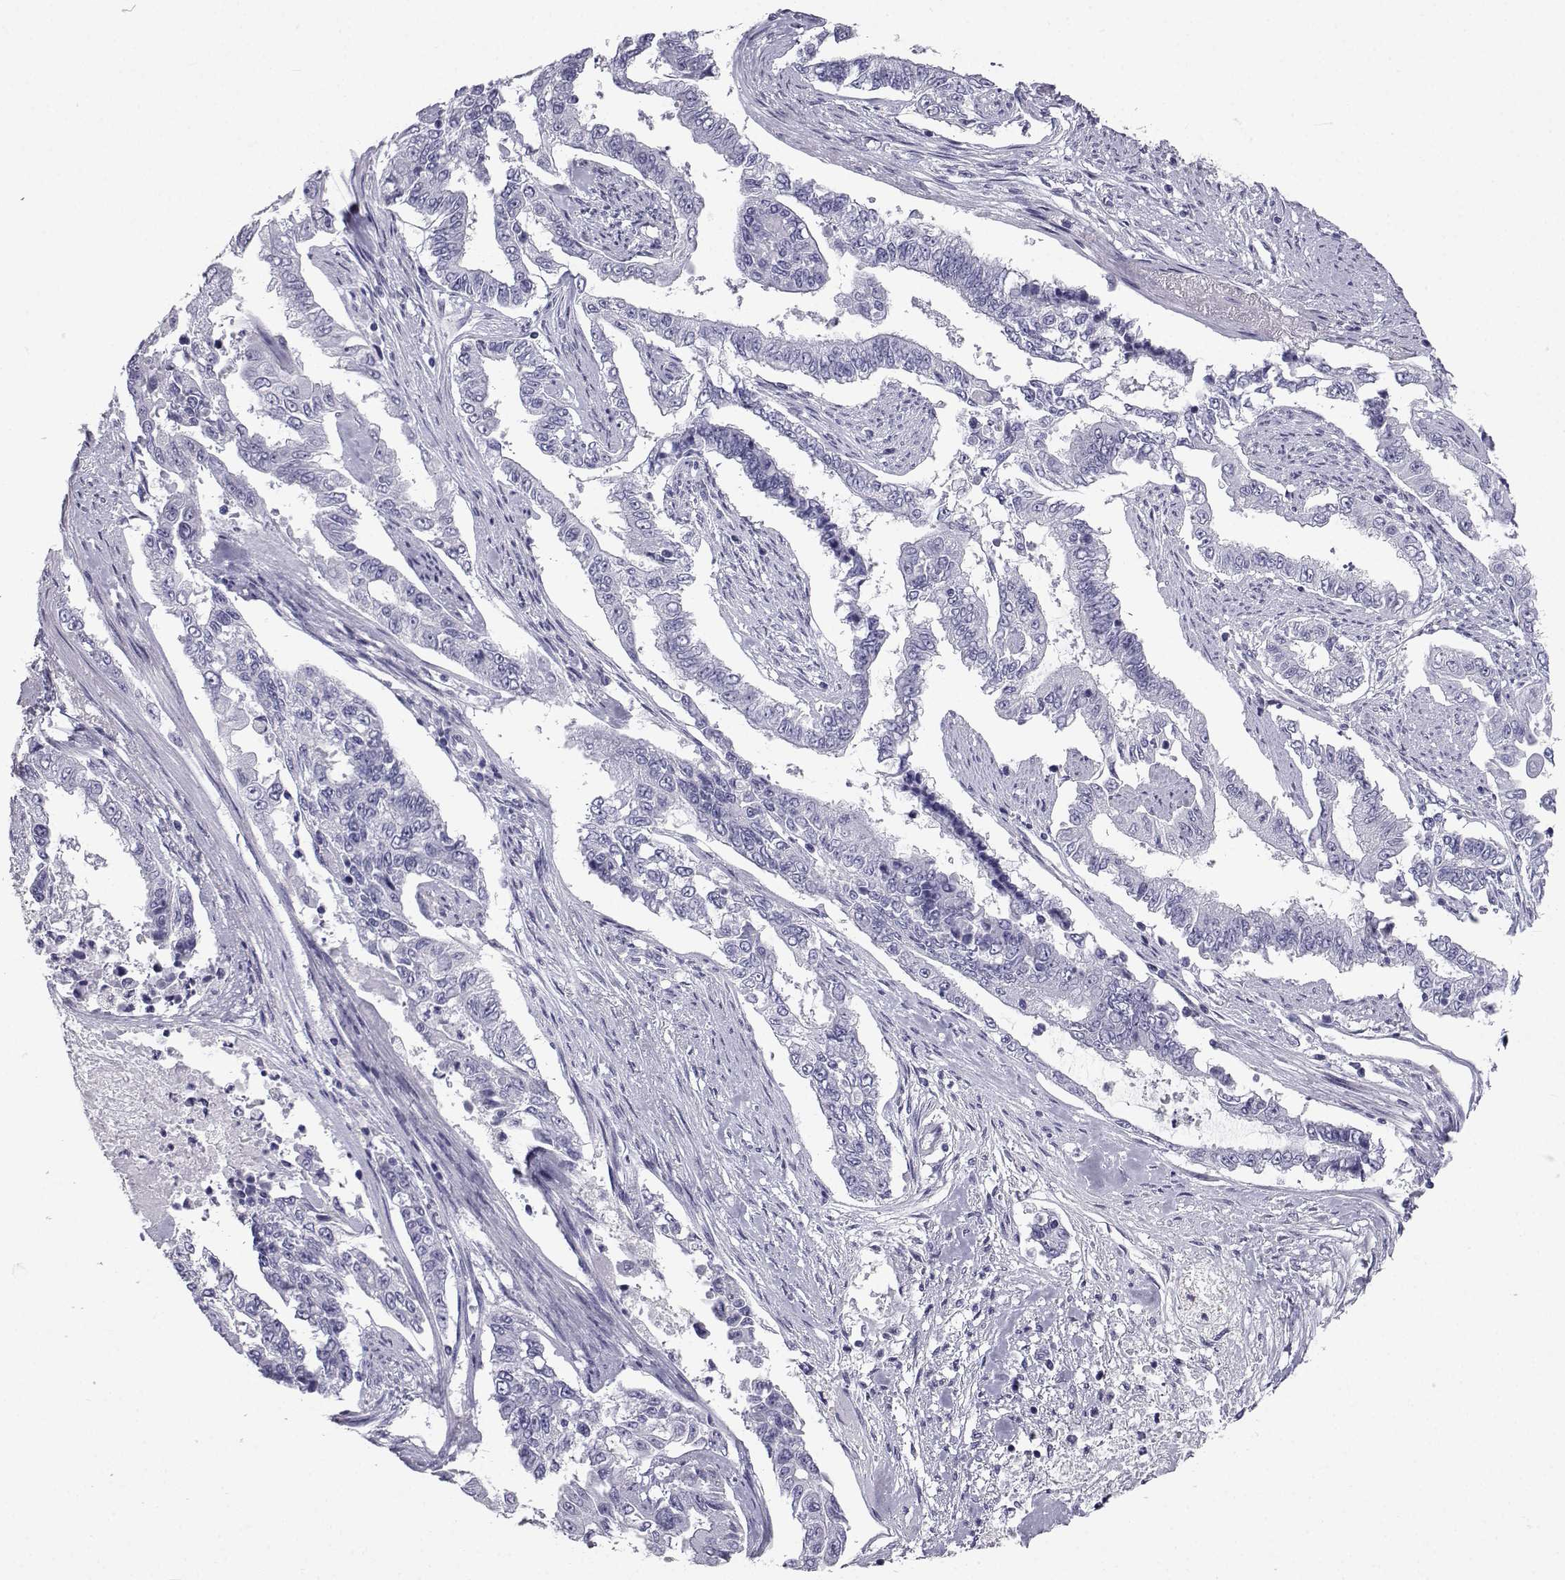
{"staining": {"intensity": "negative", "quantity": "none", "location": "none"}, "tissue": "endometrial cancer", "cell_type": "Tumor cells", "image_type": "cancer", "snomed": [{"axis": "morphology", "description": "Adenocarcinoma, NOS"}, {"axis": "topography", "description": "Uterus"}], "caption": "Tumor cells show no significant protein expression in adenocarcinoma (endometrial).", "gene": "PCSK1N", "patient": {"sex": "female", "age": 59}}